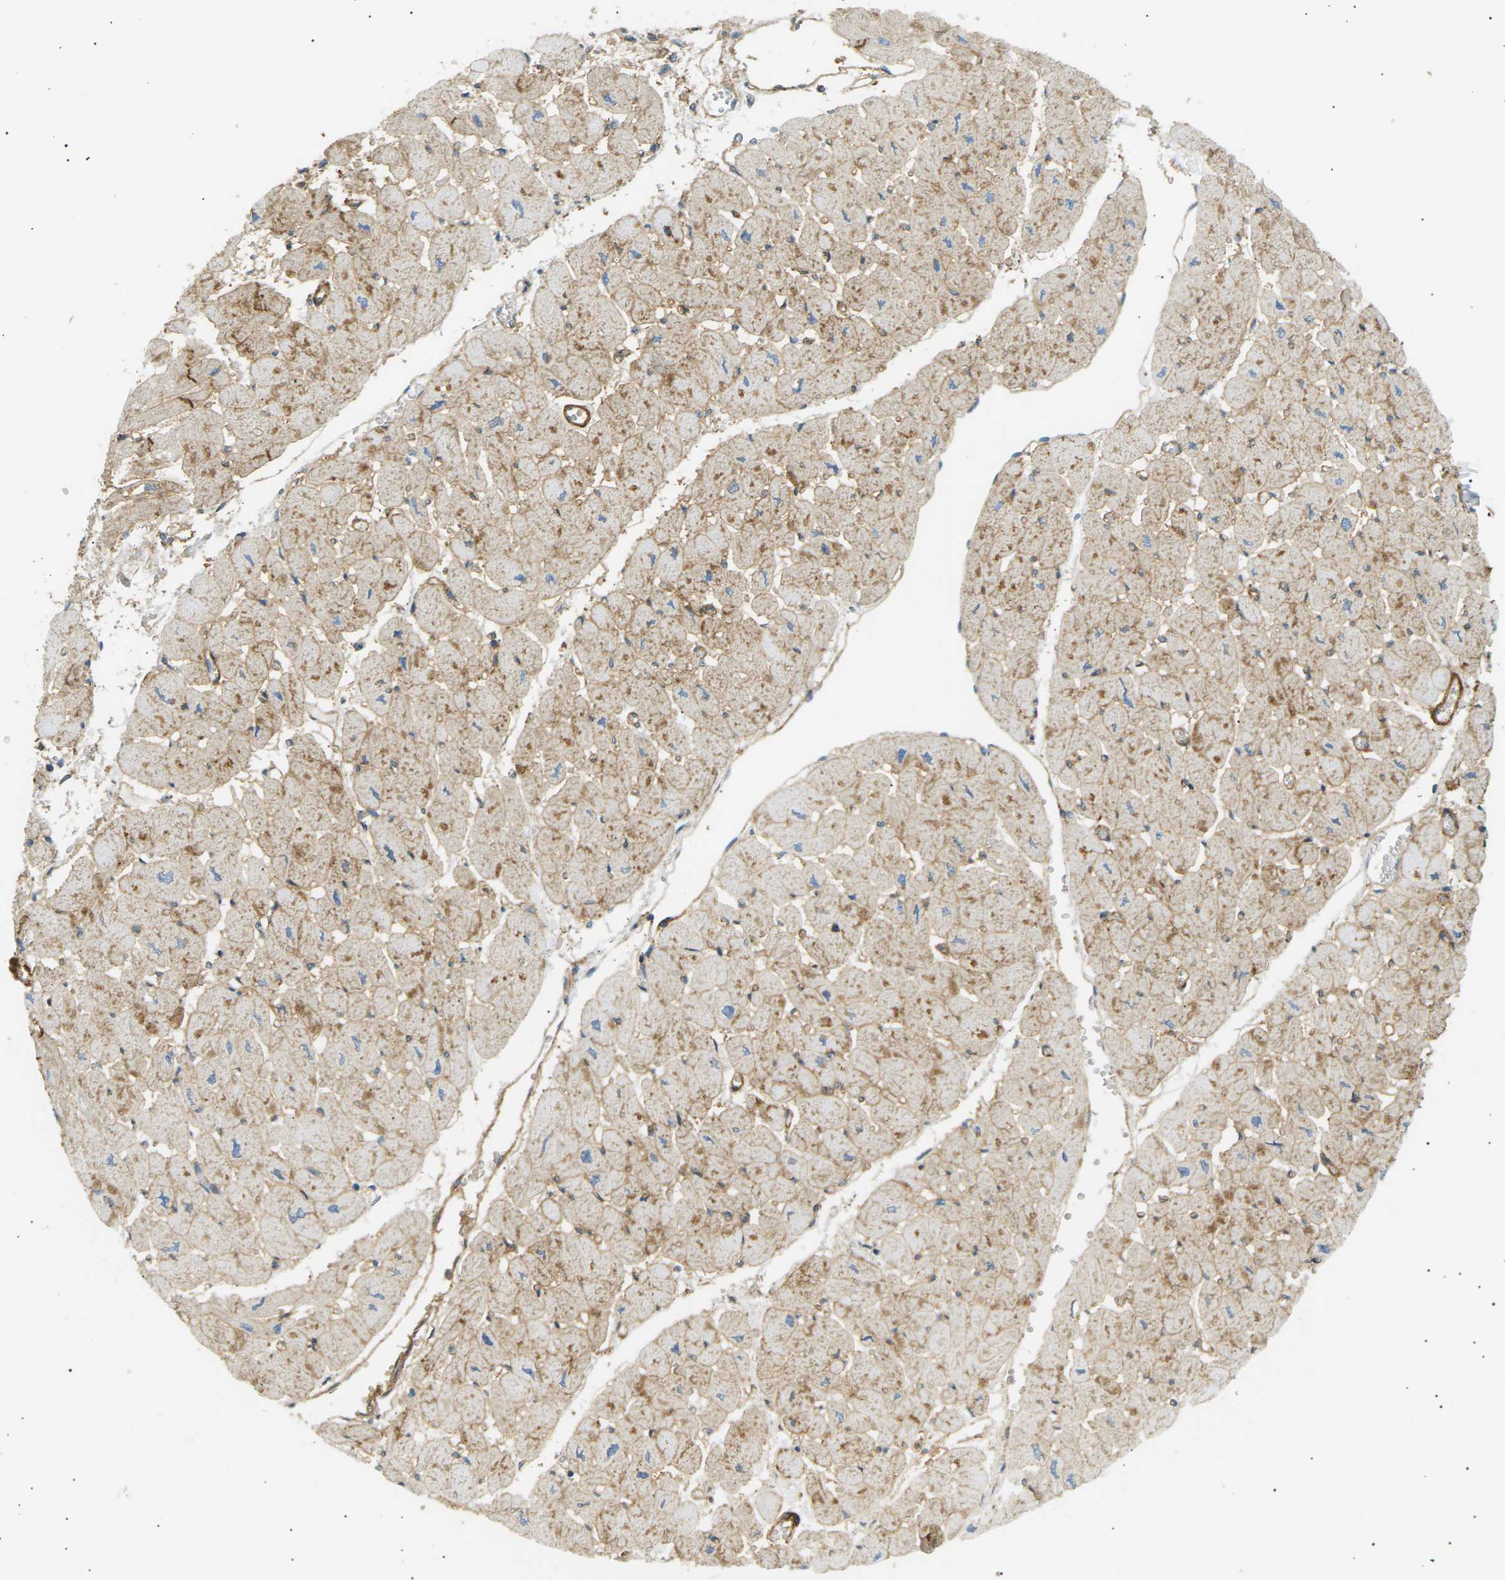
{"staining": {"intensity": "moderate", "quantity": "25%-75%", "location": "cytoplasmic/membranous"}, "tissue": "heart muscle", "cell_type": "Cardiomyocytes", "image_type": "normal", "snomed": [{"axis": "morphology", "description": "Normal tissue, NOS"}, {"axis": "topography", "description": "Heart"}], "caption": "IHC (DAB) staining of benign heart muscle displays moderate cytoplasmic/membranous protein expression in about 25%-75% of cardiomyocytes. (IHC, brightfield microscopy, high magnification).", "gene": "ATP2B4", "patient": {"sex": "female", "age": 54}}